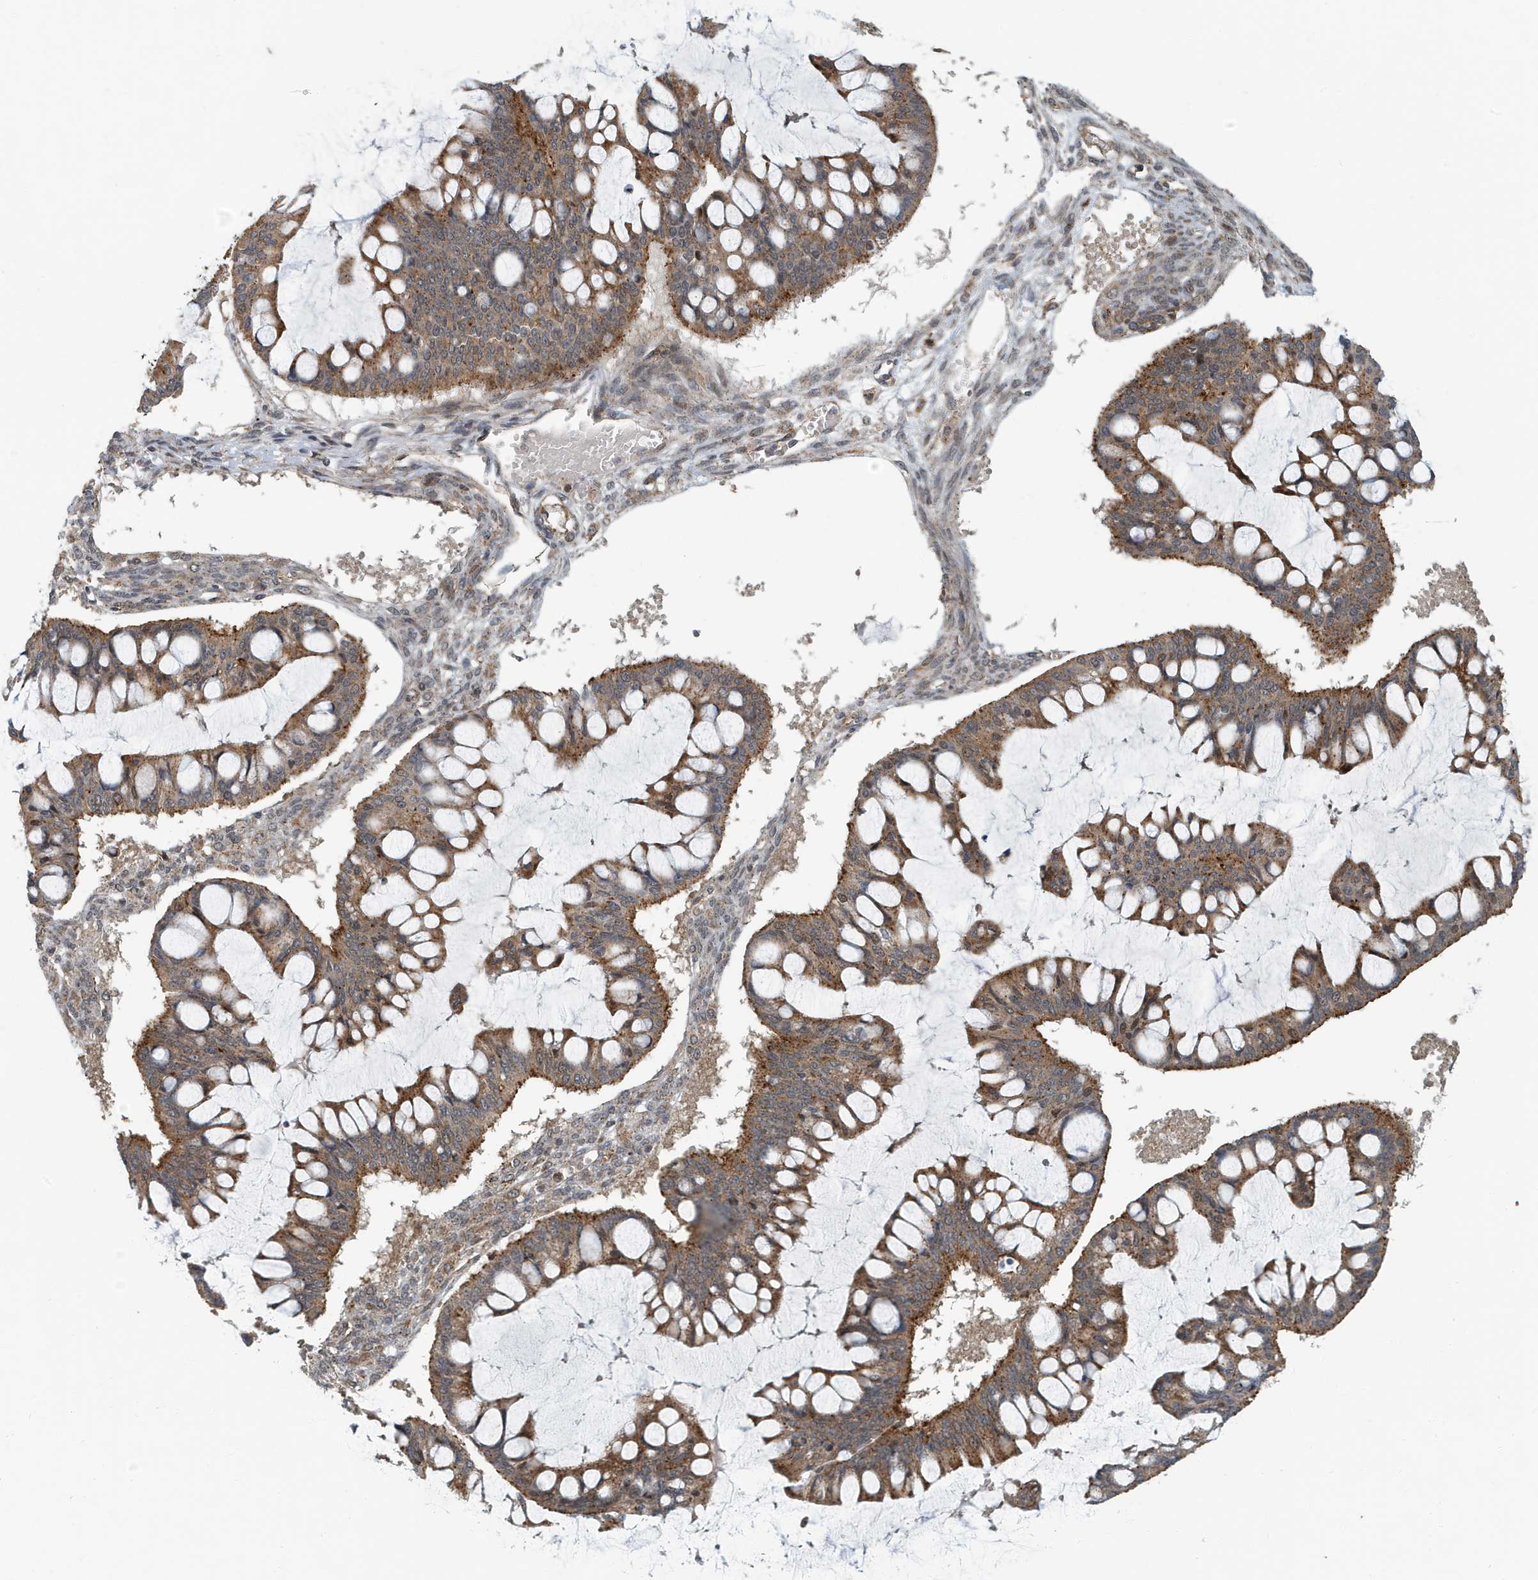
{"staining": {"intensity": "moderate", "quantity": ">75%", "location": "cytoplasmic/membranous"}, "tissue": "ovarian cancer", "cell_type": "Tumor cells", "image_type": "cancer", "snomed": [{"axis": "morphology", "description": "Cystadenocarcinoma, mucinous, NOS"}, {"axis": "topography", "description": "Ovary"}], "caption": "Ovarian mucinous cystadenocarcinoma tissue displays moderate cytoplasmic/membranous expression in approximately >75% of tumor cells, visualized by immunohistochemistry.", "gene": "KIF15", "patient": {"sex": "female", "age": 73}}